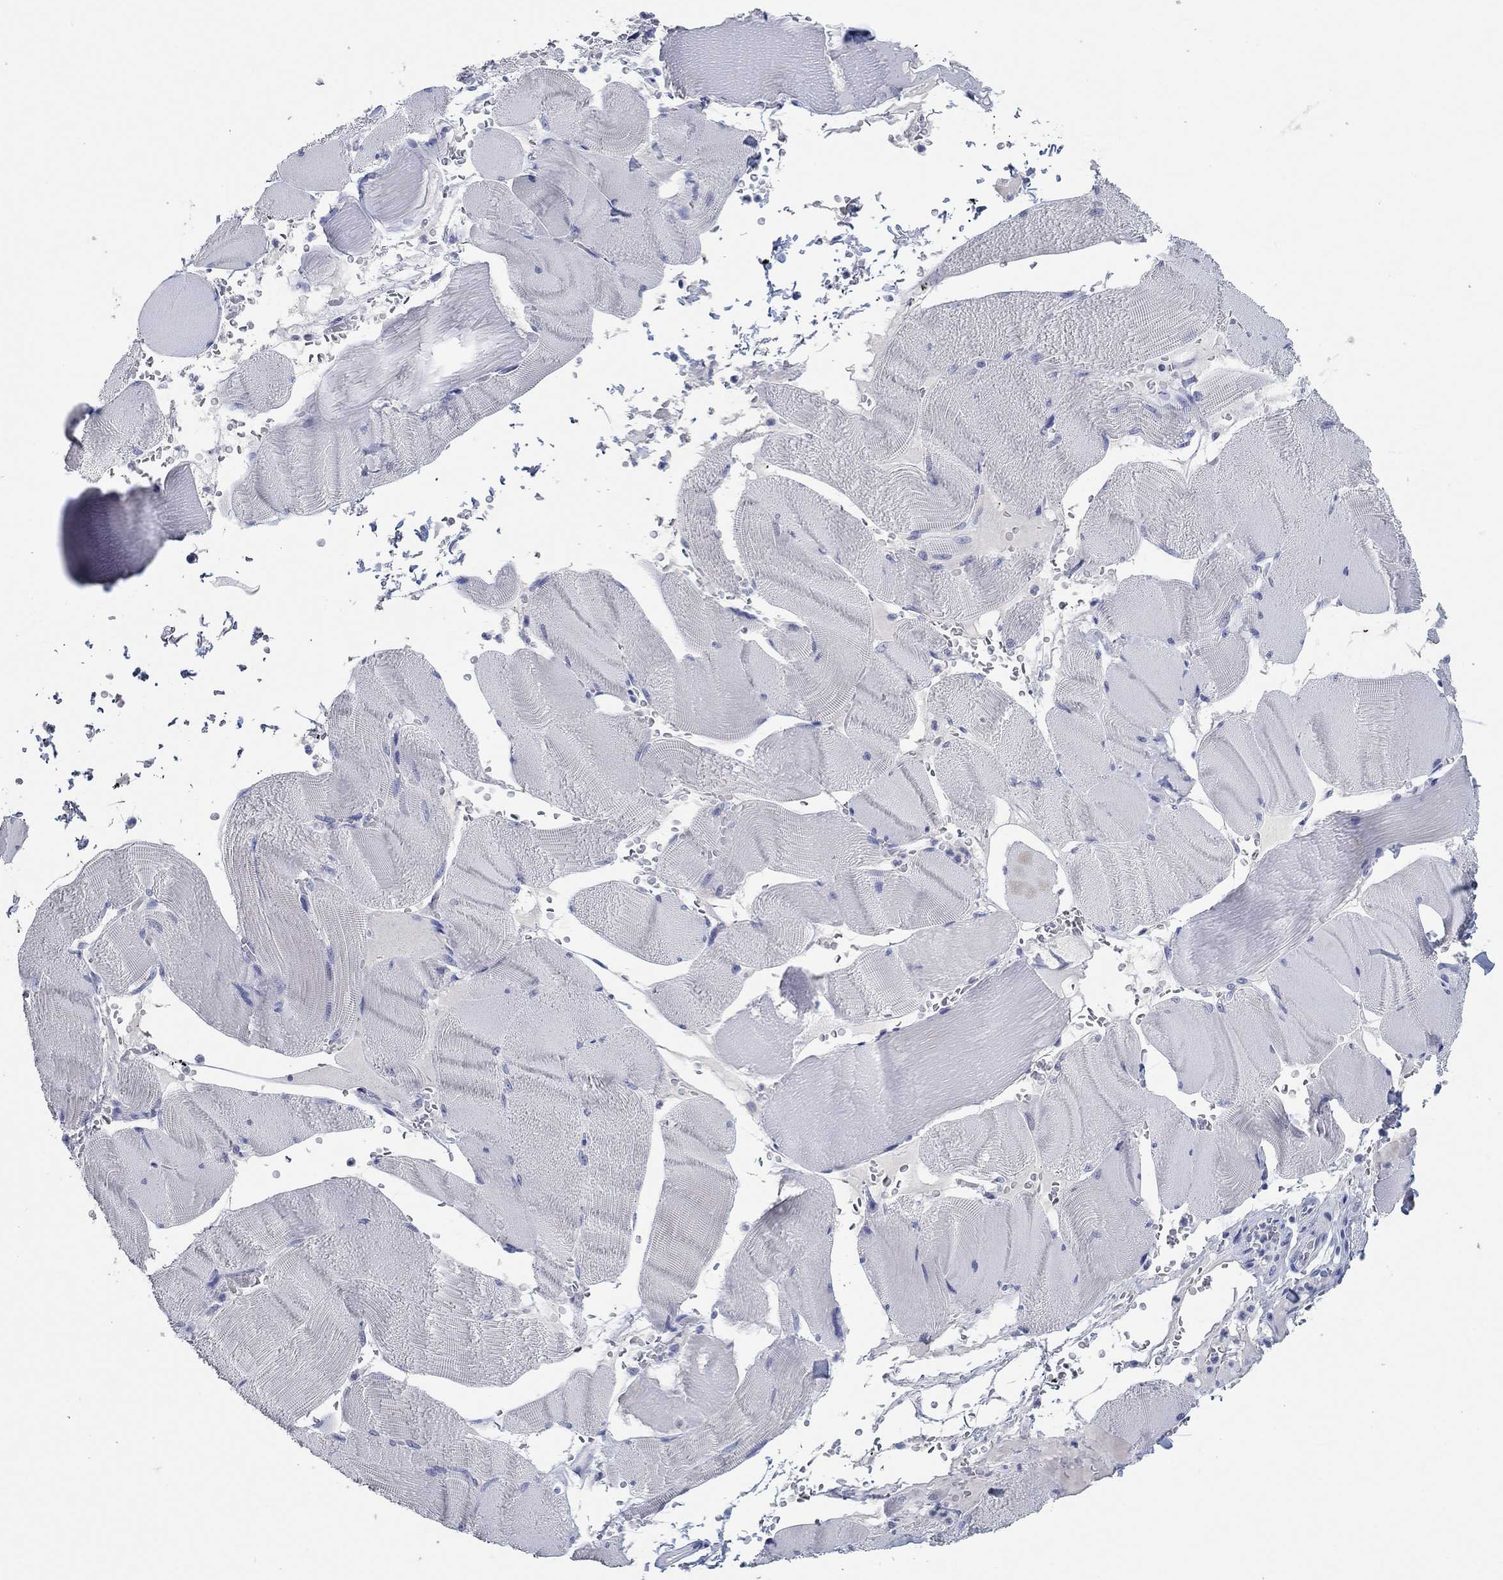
{"staining": {"intensity": "negative", "quantity": "none", "location": "none"}, "tissue": "skeletal muscle", "cell_type": "Myocytes", "image_type": "normal", "snomed": [{"axis": "morphology", "description": "Normal tissue, NOS"}, {"axis": "topography", "description": "Skeletal muscle"}], "caption": "Immunohistochemistry histopathology image of unremarkable human skeletal muscle stained for a protein (brown), which demonstrates no expression in myocytes.", "gene": "POU5F1", "patient": {"sex": "male", "age": 56}}